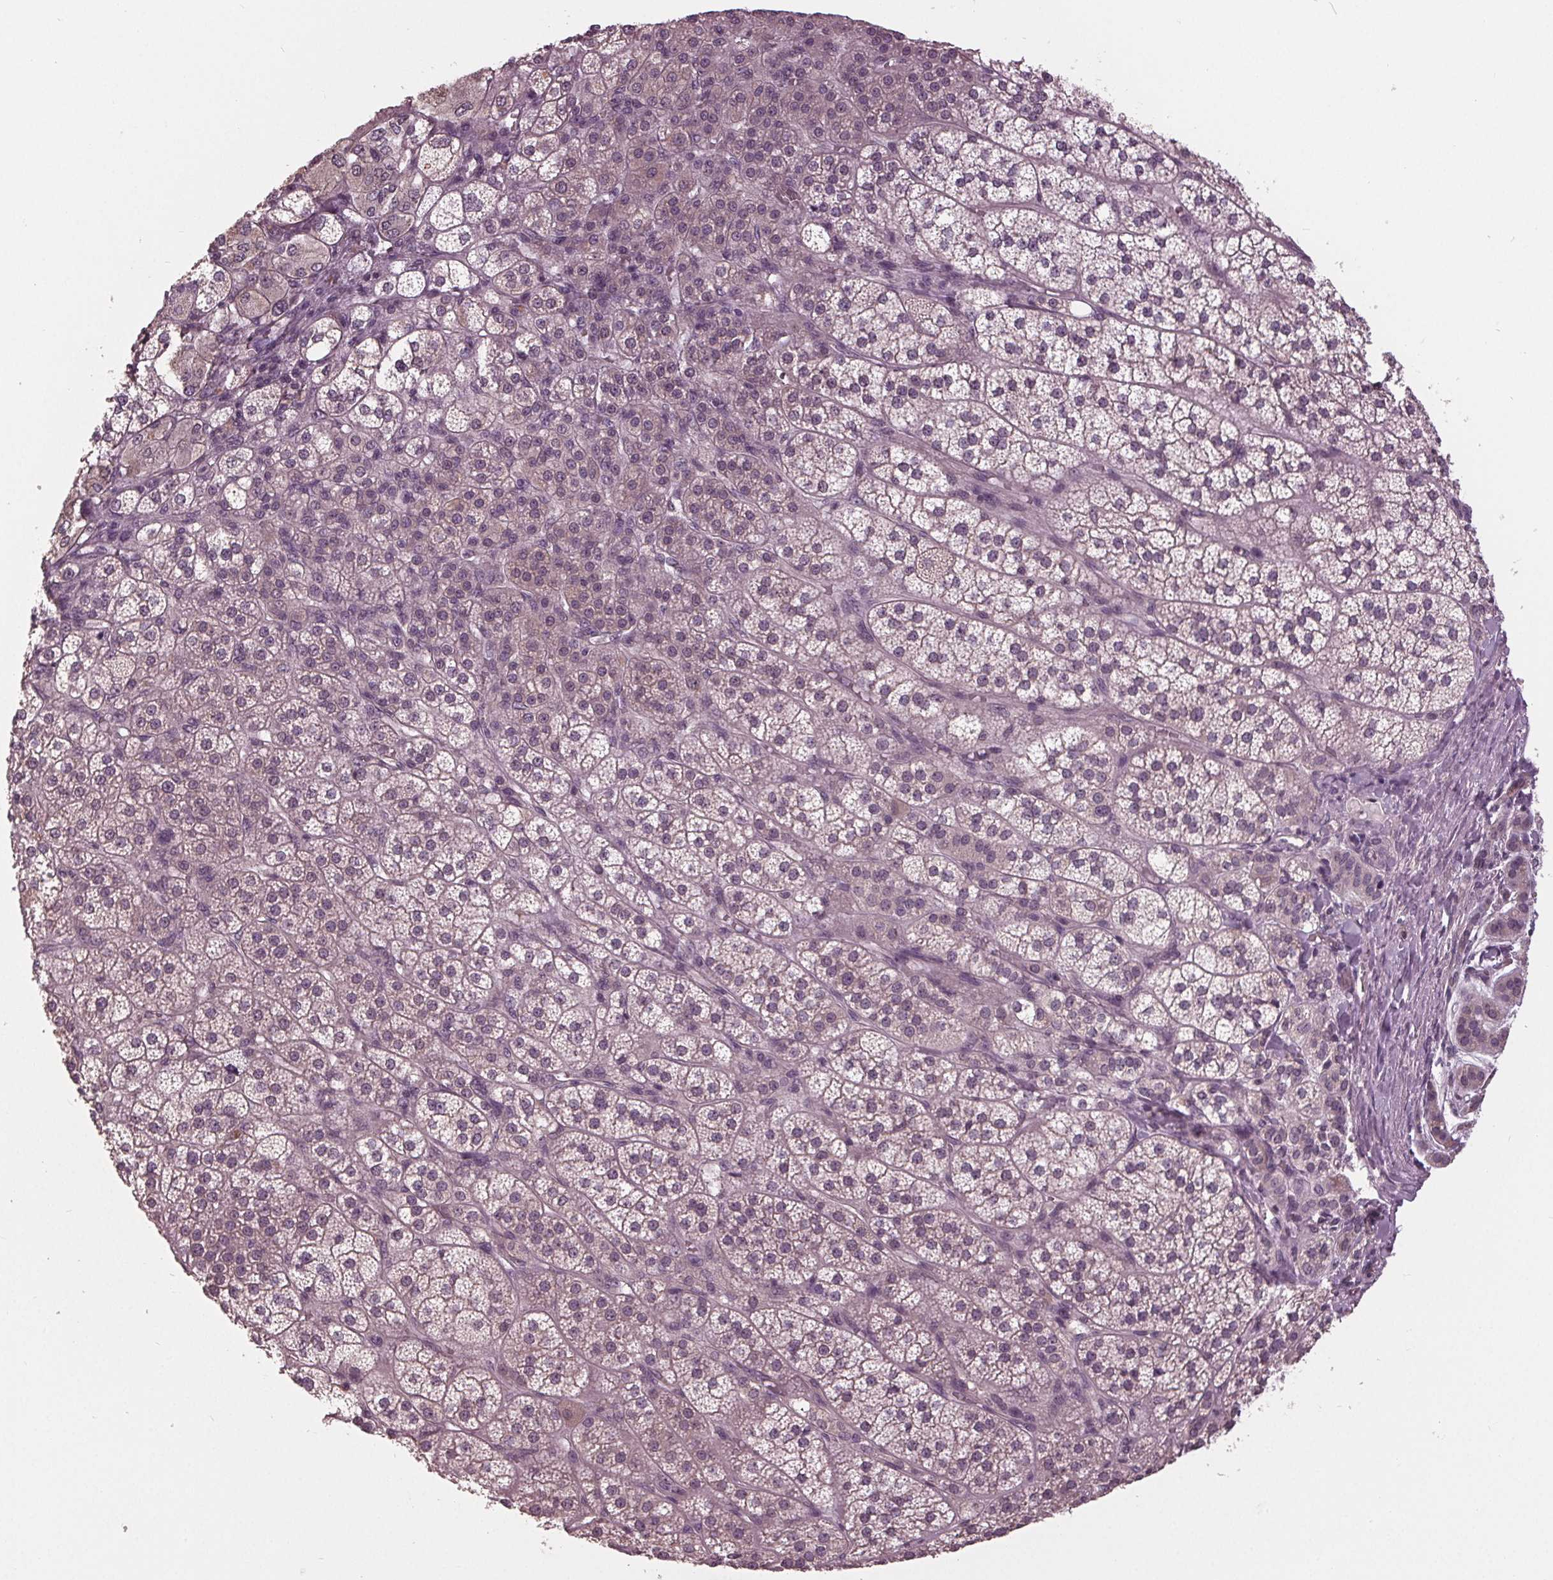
{"staining": {"intensity": "weak", "quantity": "<25%", "location": "cytoplasmic/membranous"}, "tissue": "adrenal gland", "cell_type": "Glandular cells", "image_type": "normal", "snomed": [{"axis": "morphology", "description": "Normal tissue, NOS"}, {"axis": "topography", "description": "Adrenal gland"}], "caption": "The micrograph exhibits no staining of glandular cells in benign adrenal gland. The staining is performed using DAB brown chromogen with nuclei counter-stained in using hematoxylin.", "gene": "SIGLEC6", "patient": {"sex": "female", "age": 60}}